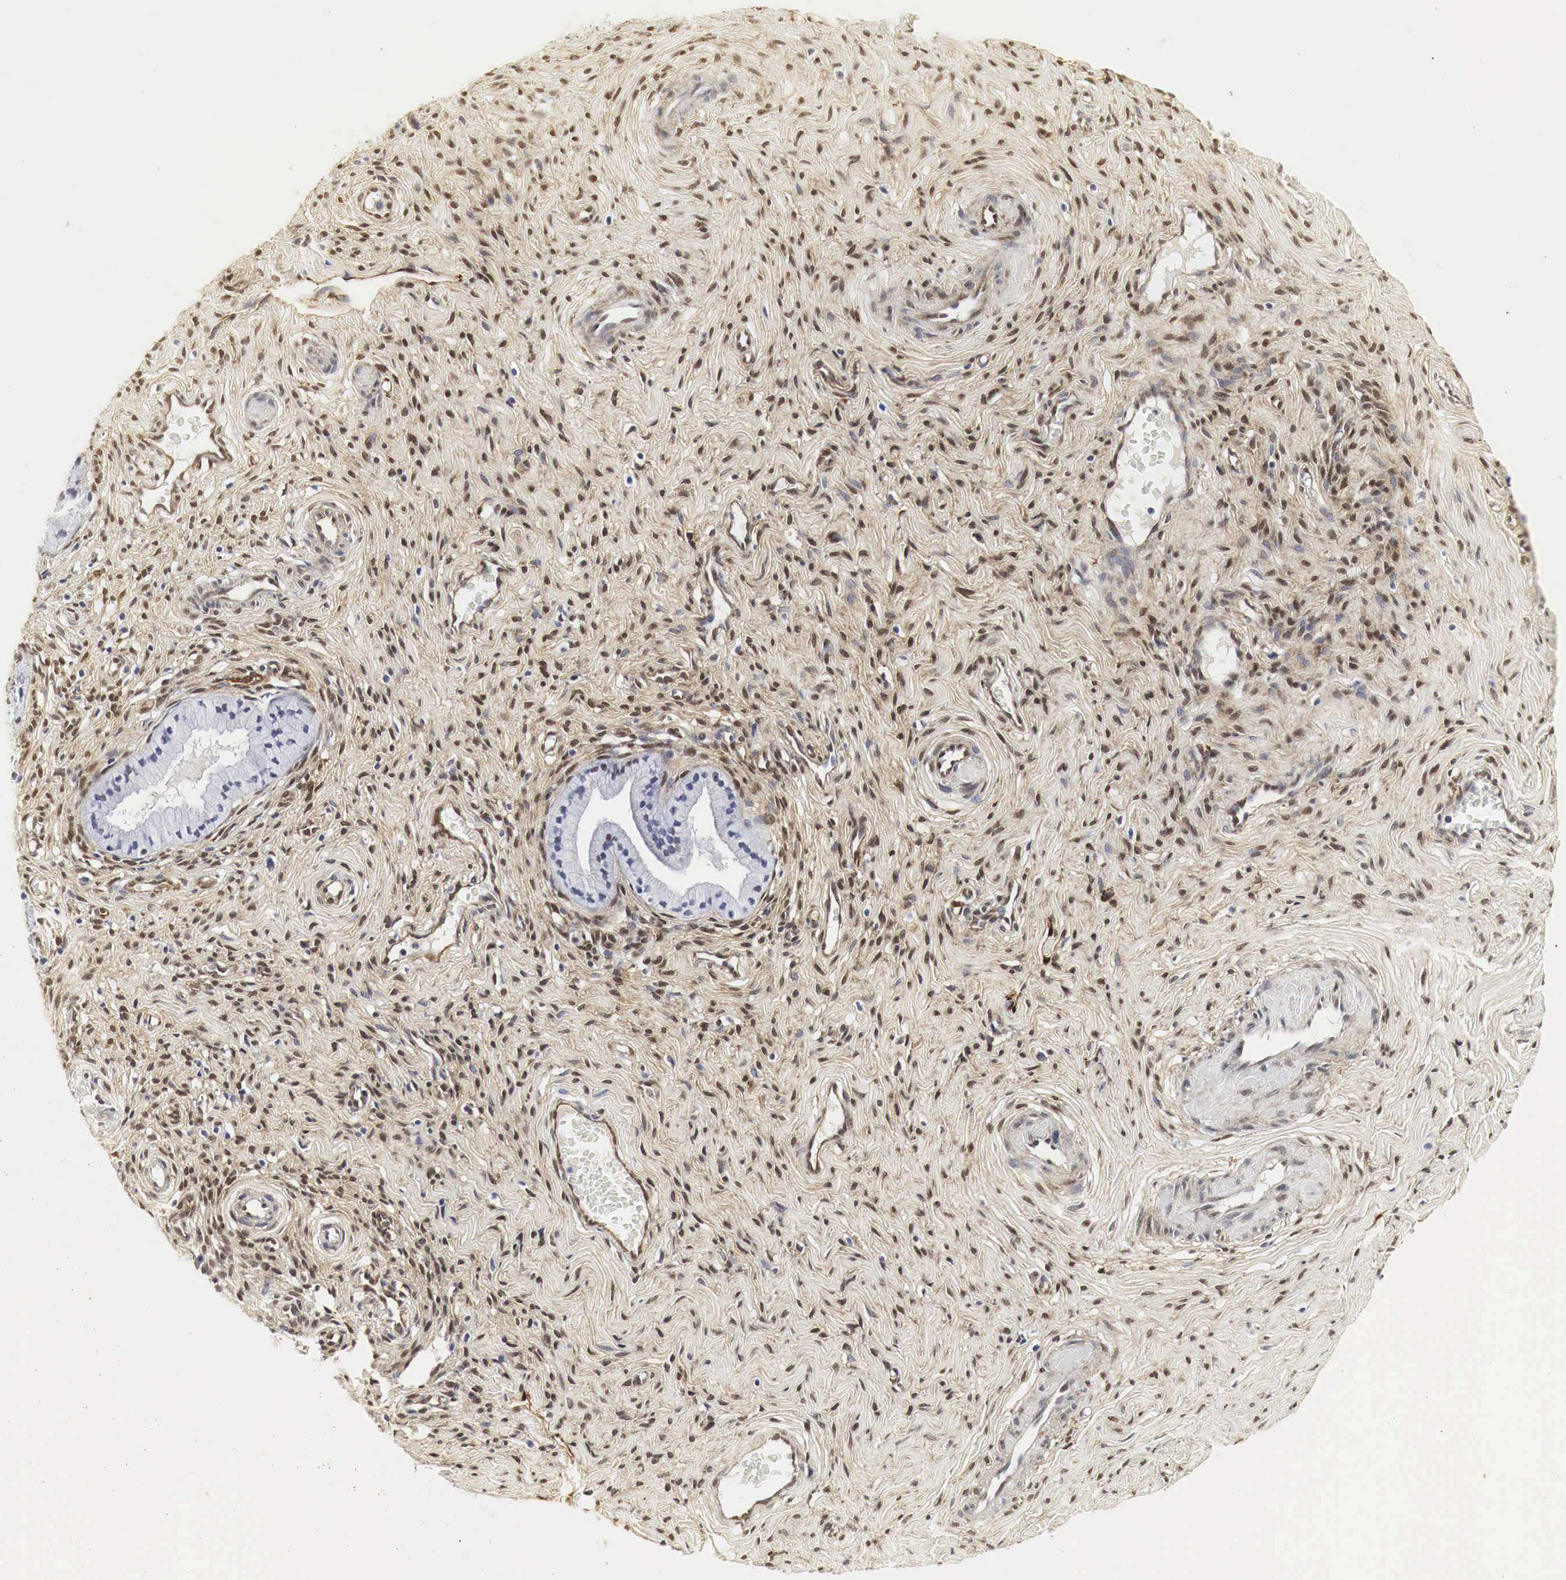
{"staining": {"intensity": "negative", "quantity": "none", "location": "none"}, "tissue": "cervix", "cell_type": "Glandular cells", "image_type": "normal", "snomed": [{"axis": "morphology", "description": "Normal tissue, NOS"}, {"axis": "topography", "description": "Cervix"}], "caption": "A histopathology image of cervix stained for a protein demonstrates no brown staining in glandular cells.", "gene": "SPIN1", "patient": {"sex": "female", "age": 70}}